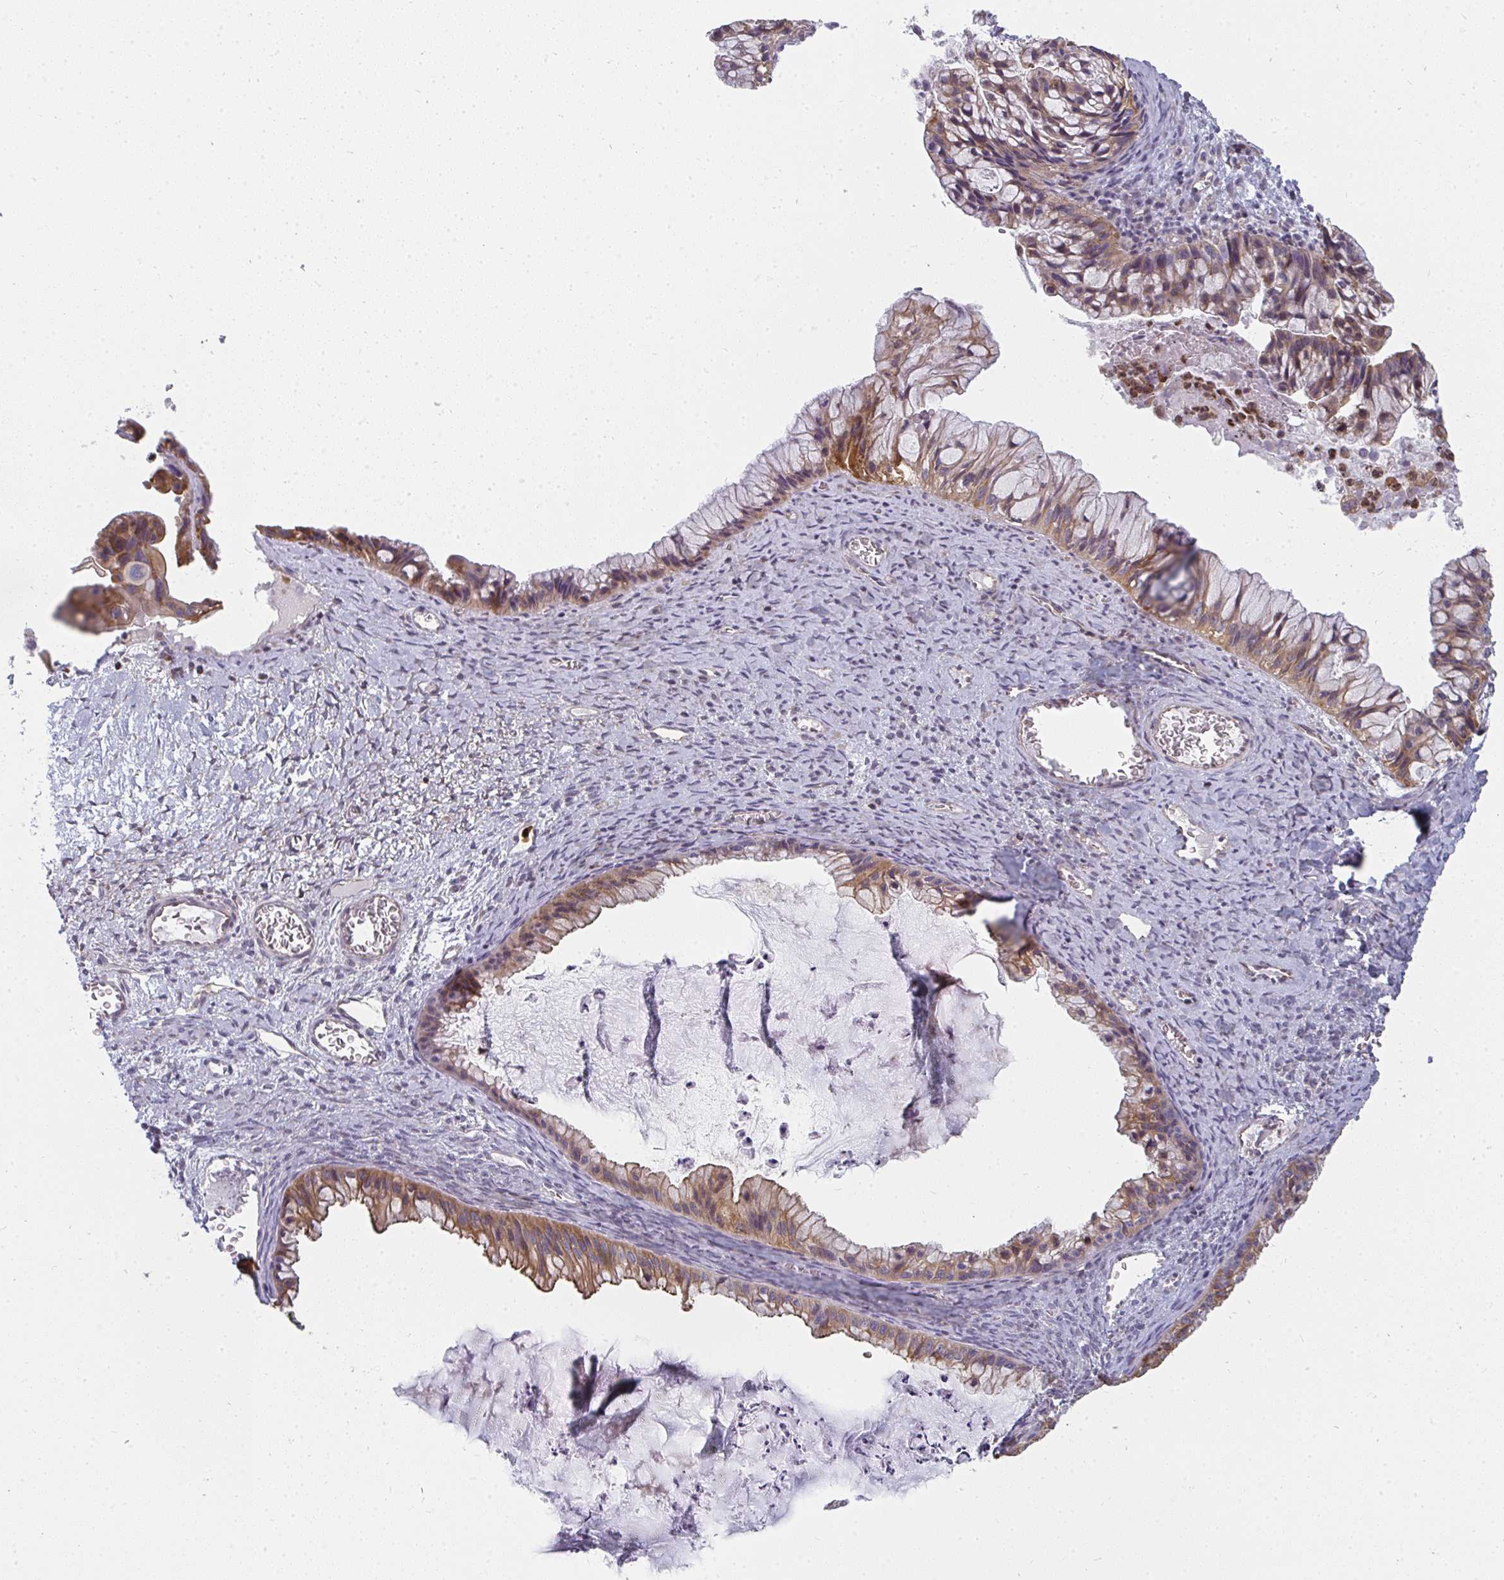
{"staining": {"intensity": "moderate", "quantity": ">75%", "location": "cytoplasmic/membranous"}, "tissue": "ovarian cancer", "cell_type": "Tumor cells", "image_type": "cancer", "snomed": [{"axis": "morphology", "description": "Cystadenocarcinoma, mucinous, NOS"}, {"axis": "topography", "description": "Ovary"}], "caption": "Immunohistochemical staining of human mucinous cystadenocarcinoma (ovarian) reveals medium levels of moderate cytoplasmic/membranous staining in approximately >75% of tumor cells.", "gene": "CSF3R", "patient": {"sex": "female", "age": 72}}